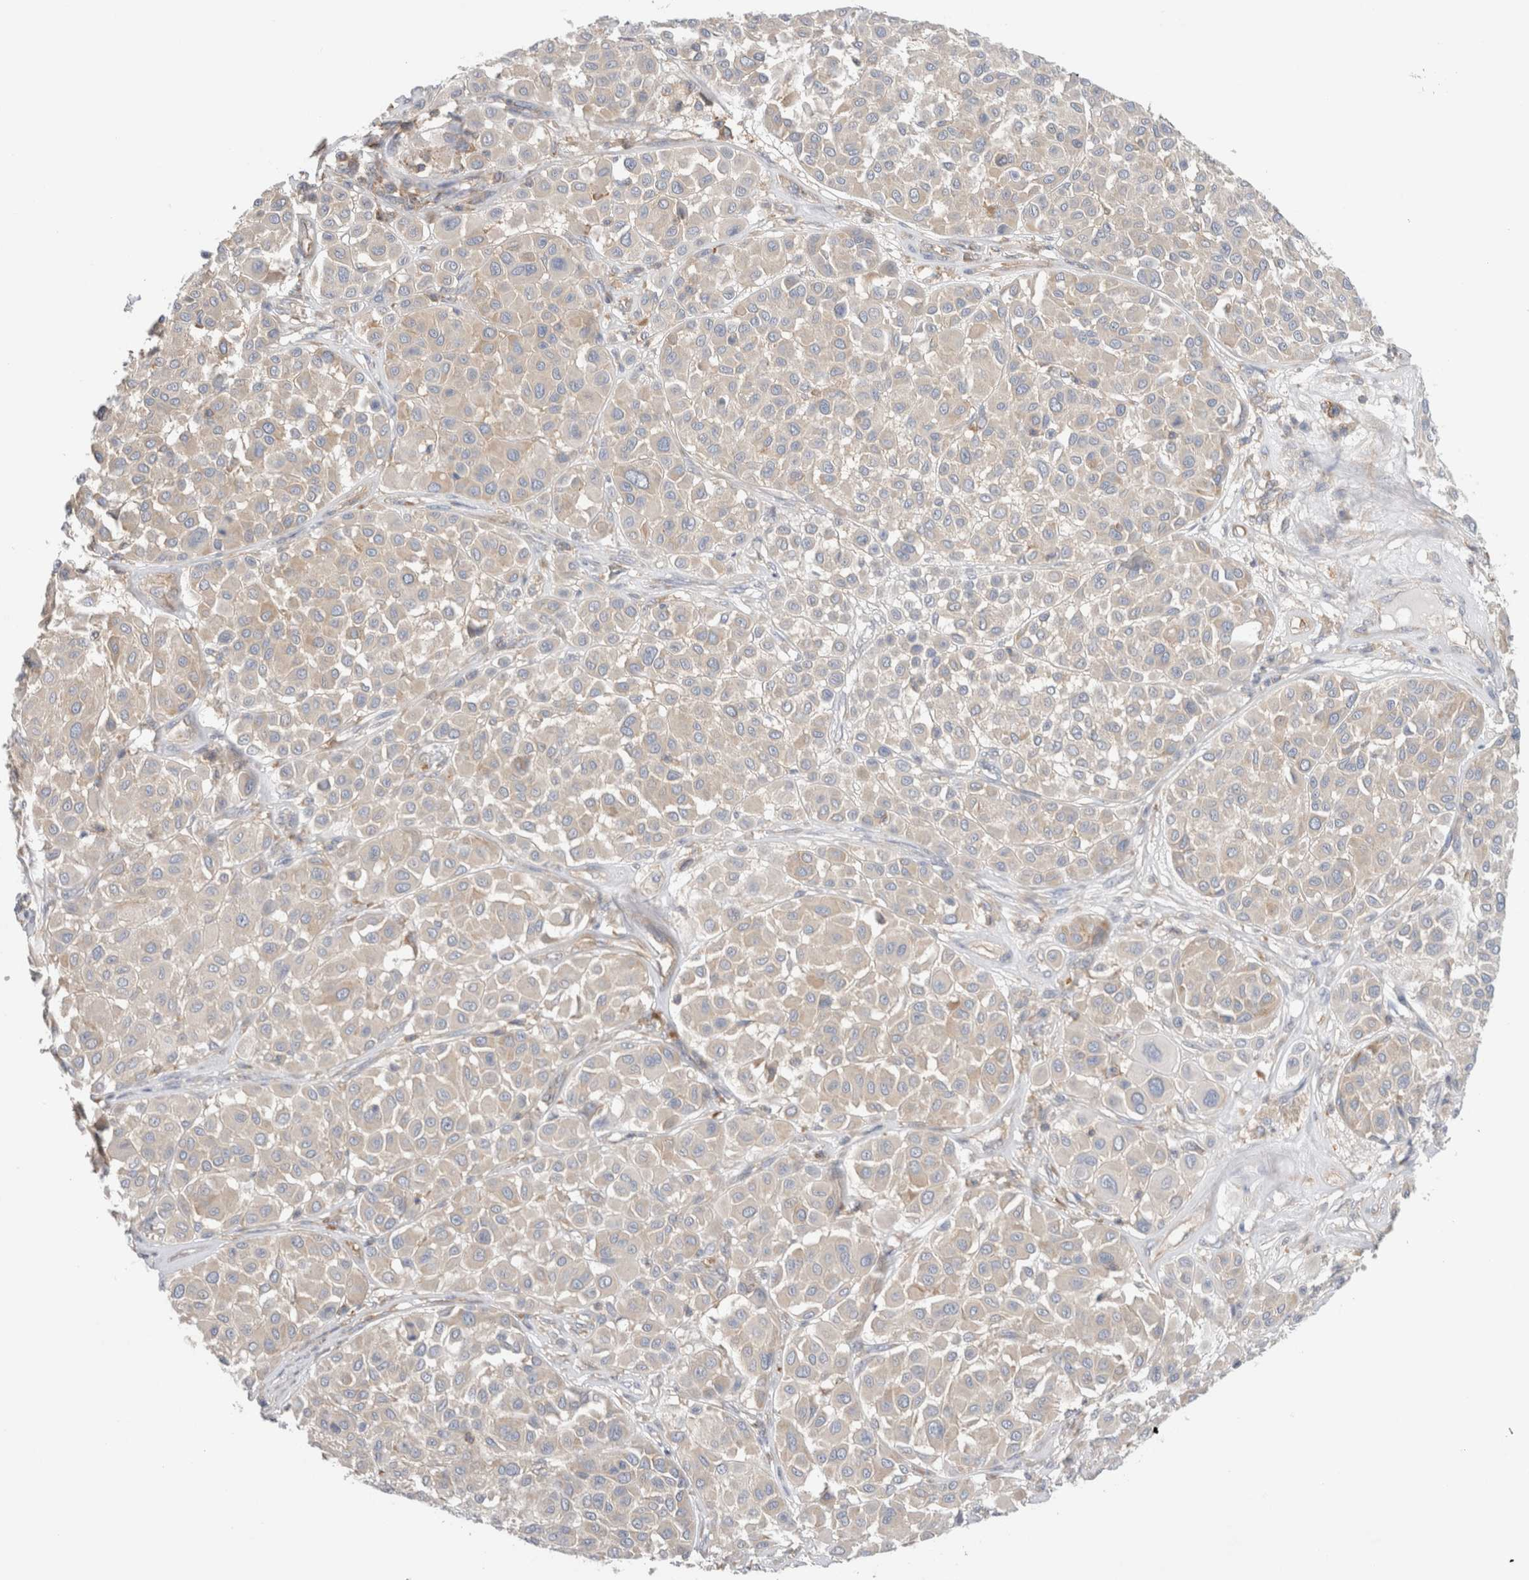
{"staining": {"intensity": "negative", "quantity": "none", "location": "none"}, "tissue": "melanoma", "cell_type": "Tumor cells", "image_type": "cancer", "snomed": [{"axis": "morphology", "description": "Malignant melanoma, Metastatic site"}, {"axis": "topography", "description": "Soft tissue"}], "caption": "IHC image of human malignant melanoma (metastatic site) stained for a protein (brown), which exhibits no expression in tumor cells.", "gene": "ZNF23", "patient": {"sex": "male", "age": 41}}